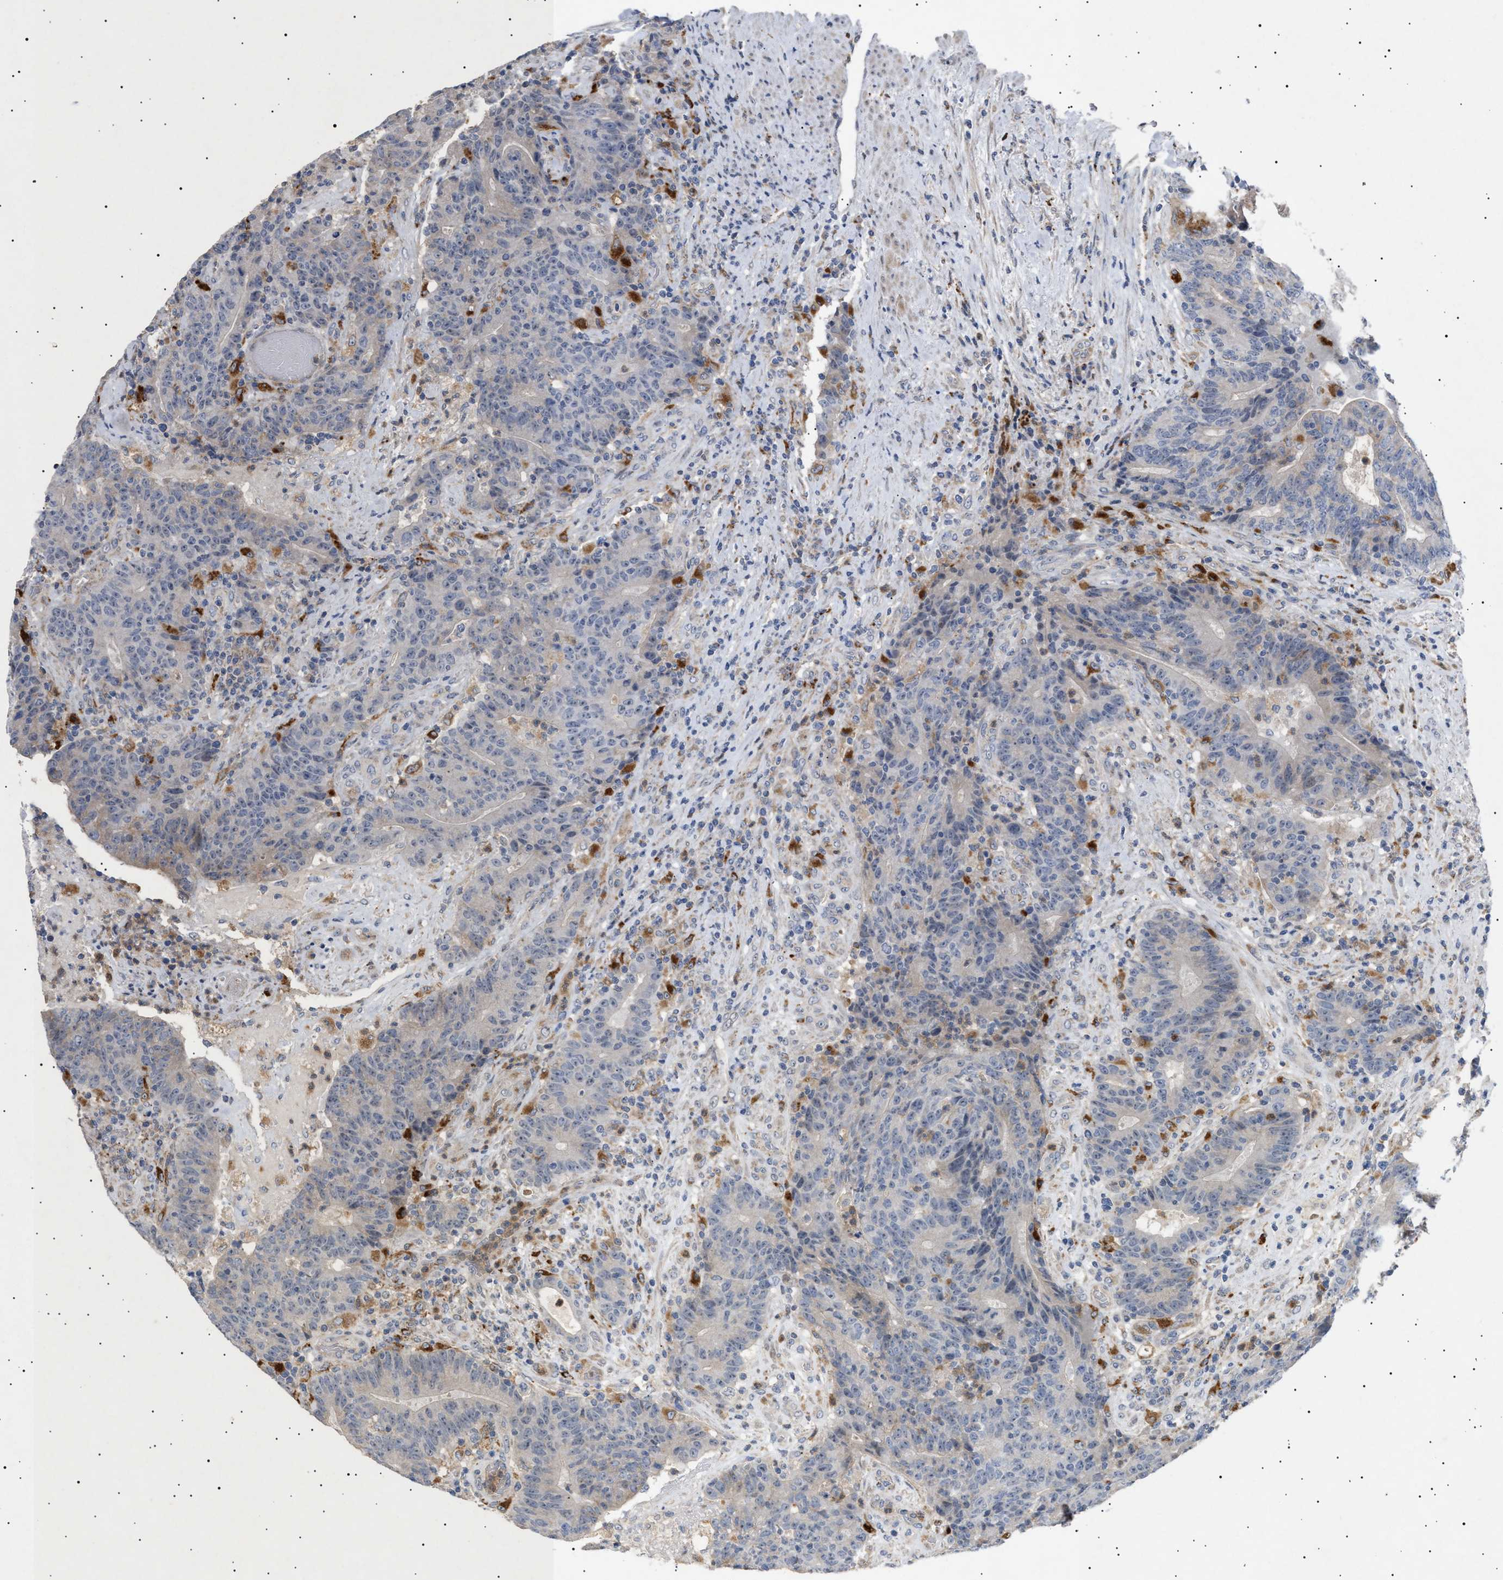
{"staining": {"intensity": "weak", "quantity": "<25%", "location": "cytoplasmic/membranous"}, "tissue": "colorectal cancer", "cell_type": "Tumor cells", "image_type": "cancer", "snomed": [{"axis": "morphology", "description": "Normal tissue, NOS"}, {"axis": "morphology", "description": "Adenocarcinoma, NOS"}, {"axis": "topography", "description": "Colon"}], "caption": "Protein analysis of adenocarcinoma (colorectal) displays no significant staining in tumor cells. (Brightfield microscopy of DAB immunohistochemistry (IHC) at high magnification).", "gene": "SIRT5", "patient": {"sex": "female", "age": 75}}